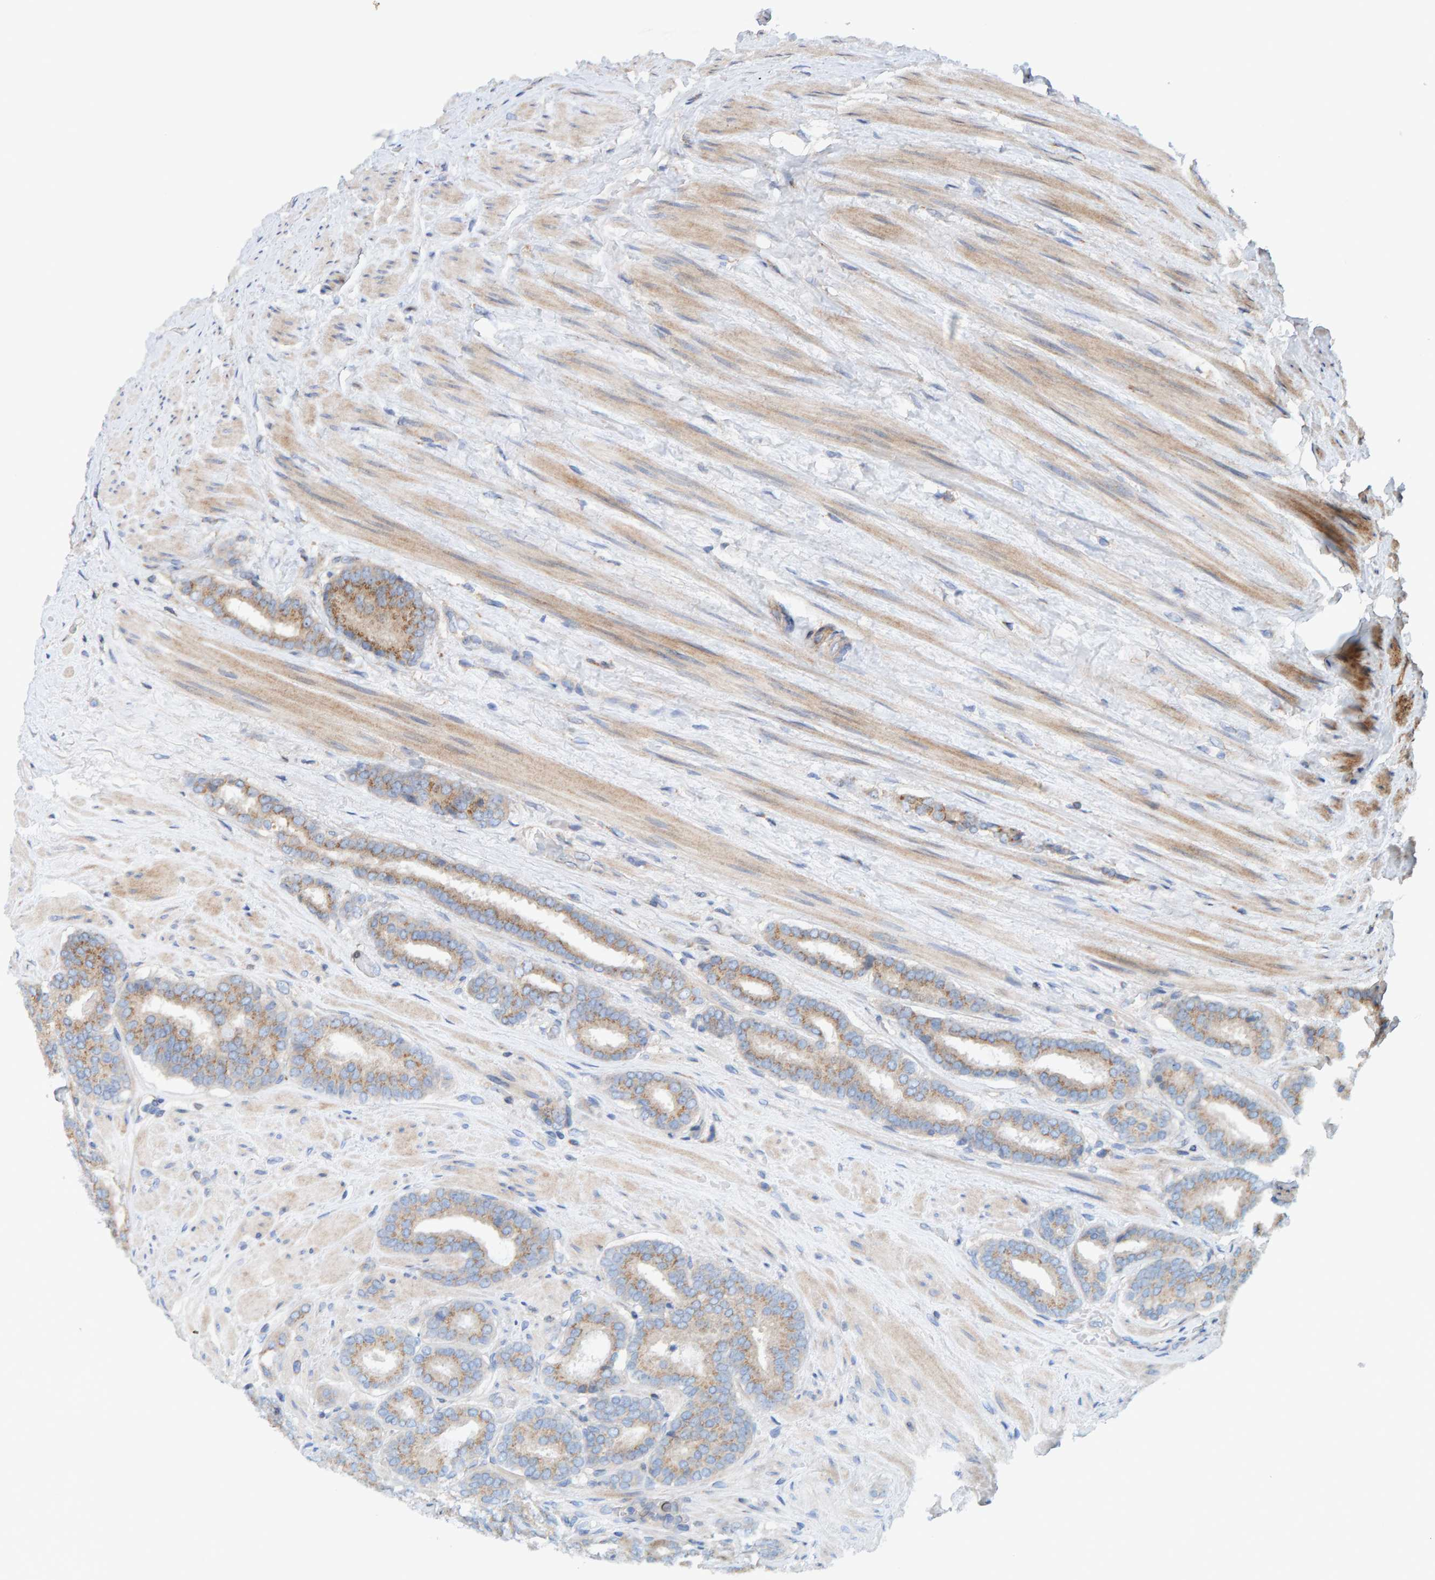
{"staining": {"intensity": "moderate", "quantity": ">75%", "location": "cytoplasmic/membranous"}, "tissue": "prostate cancer", "cell_type": "Tumor cells", "image_type": "cancer", "snomed": [{"axis": "morphology", "description": "Adenocarcinoma, Low grade"}, {"axis": "topography", "description": "Prostate"}], "caption": "Prostate cancer stained with IHC displays moderate cytoplasmic/membranous staining in about >75% of tumor cells.", "gene": "CCM2", "patient": {"sex": "male", "age": 69}}